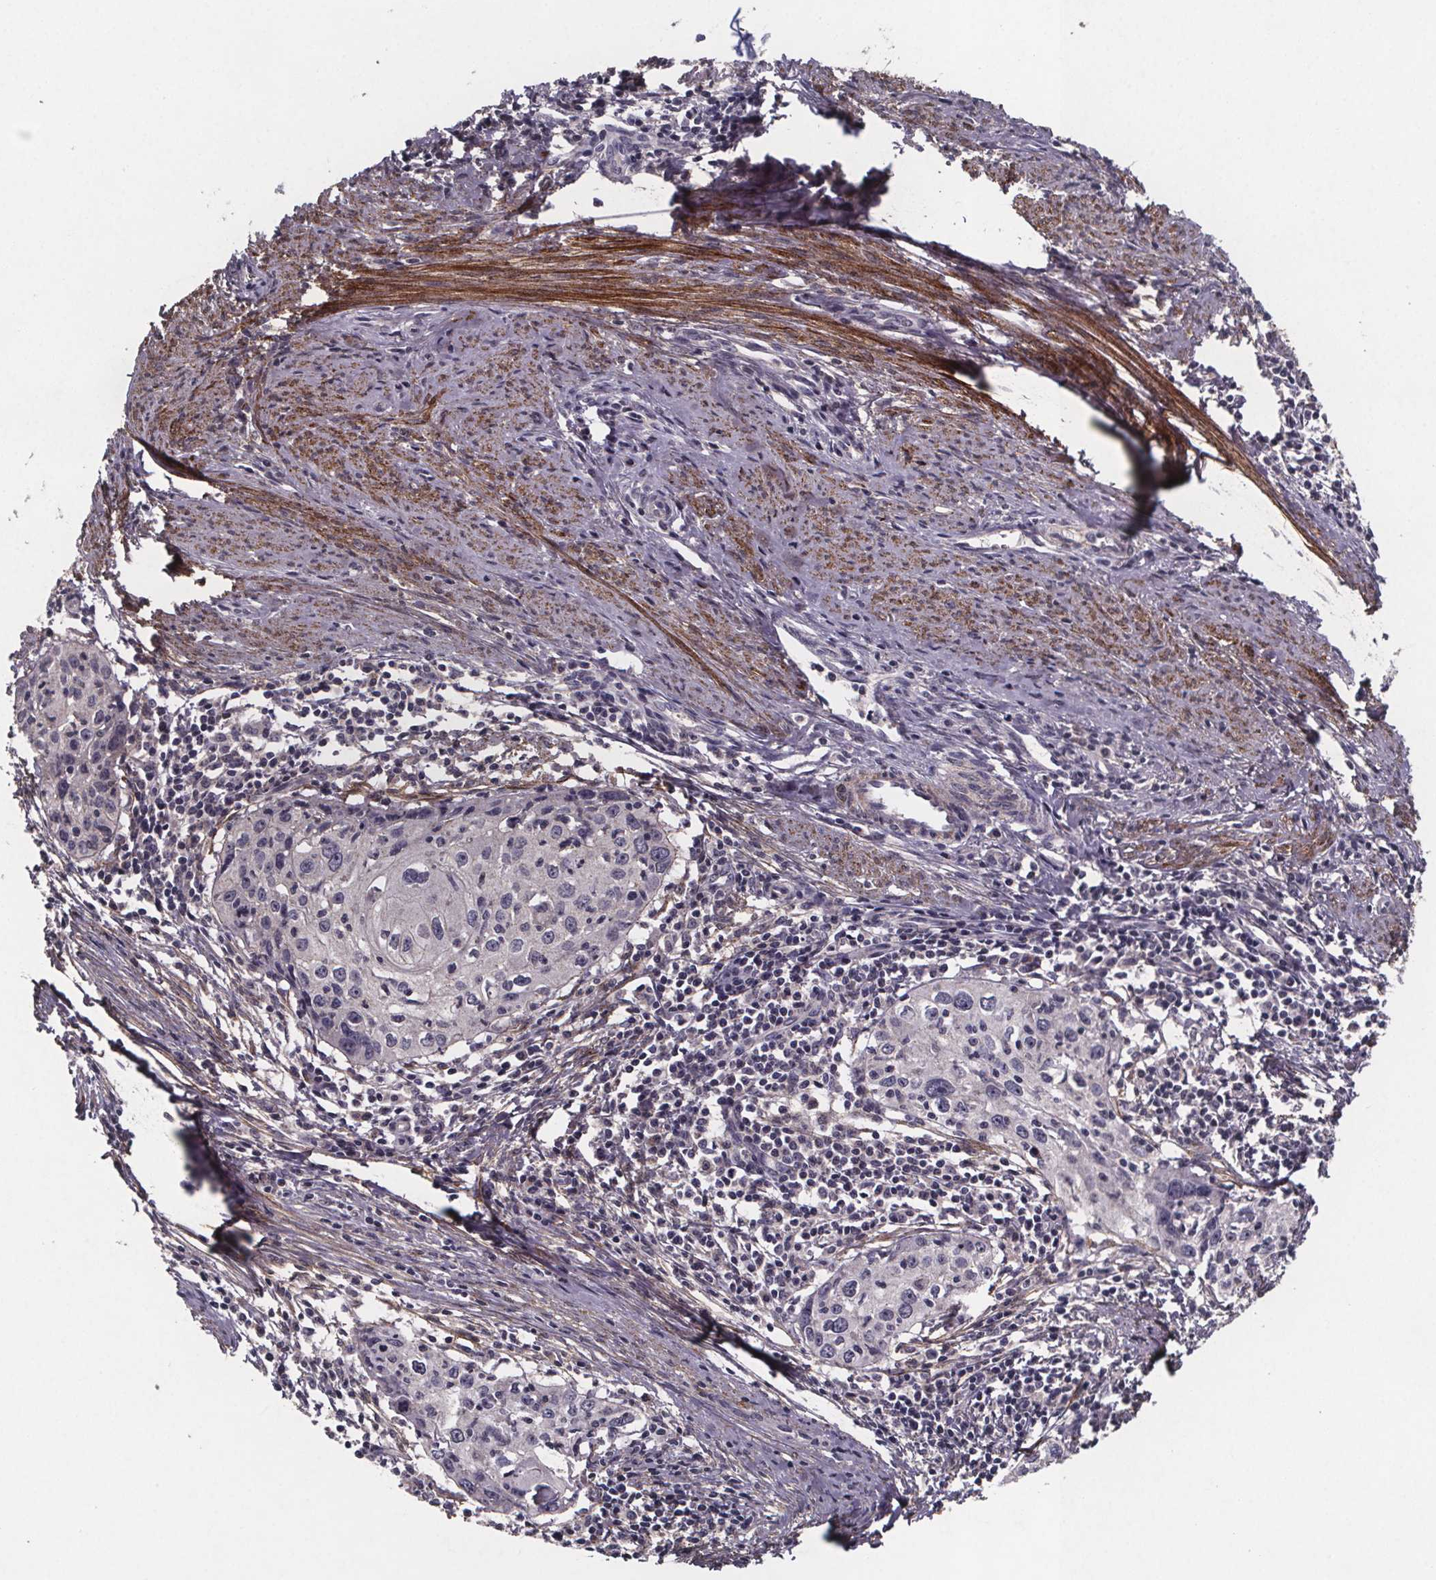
{"staining": {"intensity": "negative", "quantity": "none", "location": "none"}, "tissue": "cervical cancer", "cell_type": "Tumor cells", "image_type": "cancer", "snomed": [{"axis": "morphology", "description": "Squamous cell carcinoma, NOS"}, {"axis": "topography", "description": "Cervix"}], "caption": "Tumor cells are negative for protein expression in human cervical cancer.", "gene": "PALLD", "patient": {"sex": "female", "age": 40}}